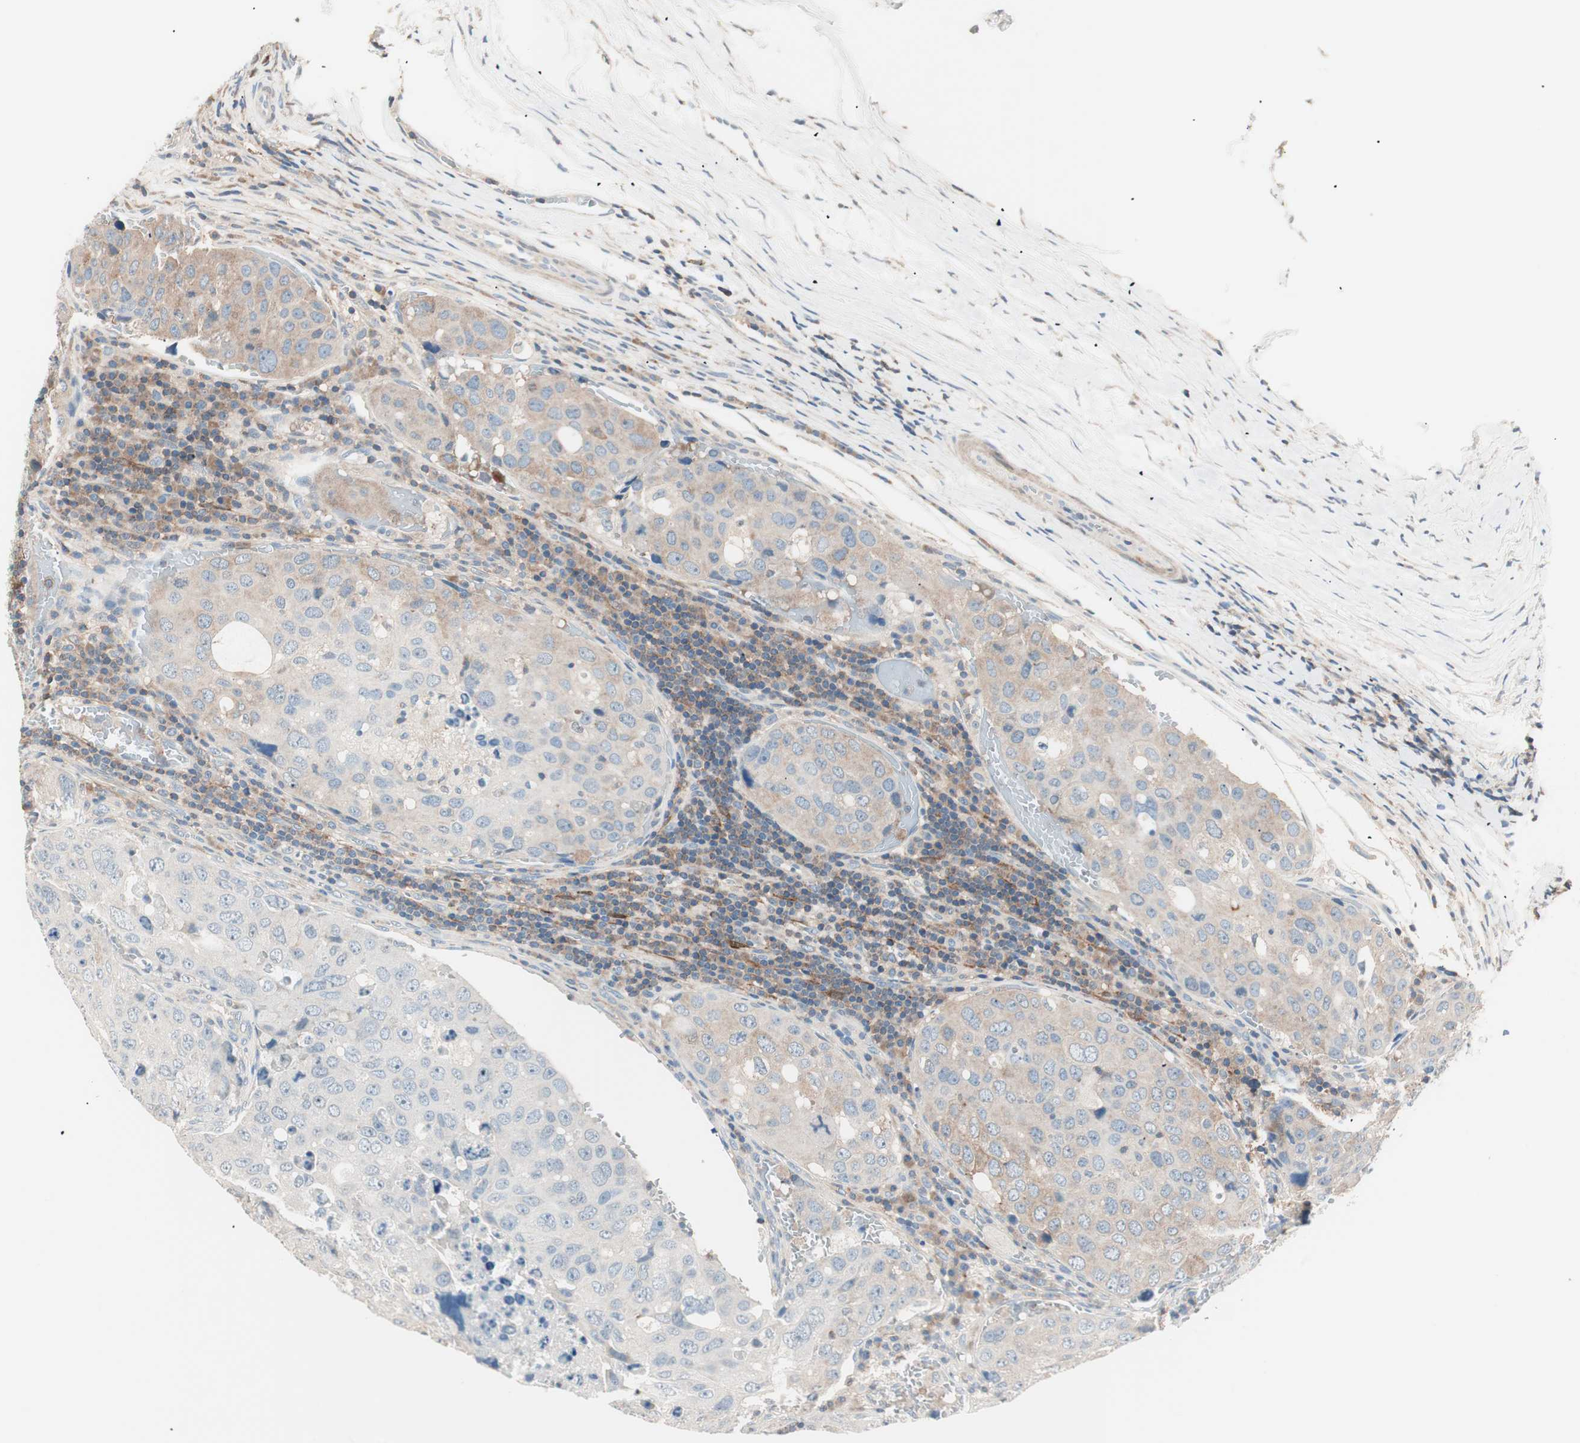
{"staining": {"intensity": "weak", "quantity": "25%-75%", "location": "cytoplasmic/membranous"}, "tissue": "urothelial cancer", "cell_type": "Tumor cells", "image_type": "cancer", "snomed": [{"axis": "morphology", "description": "Urothelial carcinoma, High grade"}, {"axis": "topography", "description": "Lymph node"}, {"axis": "topography", "description": "Urinary bladder"}], "caption": "Protein staining demonstrates weak cytoplasmic/membranous staining in about 25%-75% of tumor cells in urothelial cancer. (DAB (3,3'-diaminobenzidine) IHC with brightfield microscopy, high magnification).", "gene": "RAD54B", "patient": {"sex": "male", "age": 51}}